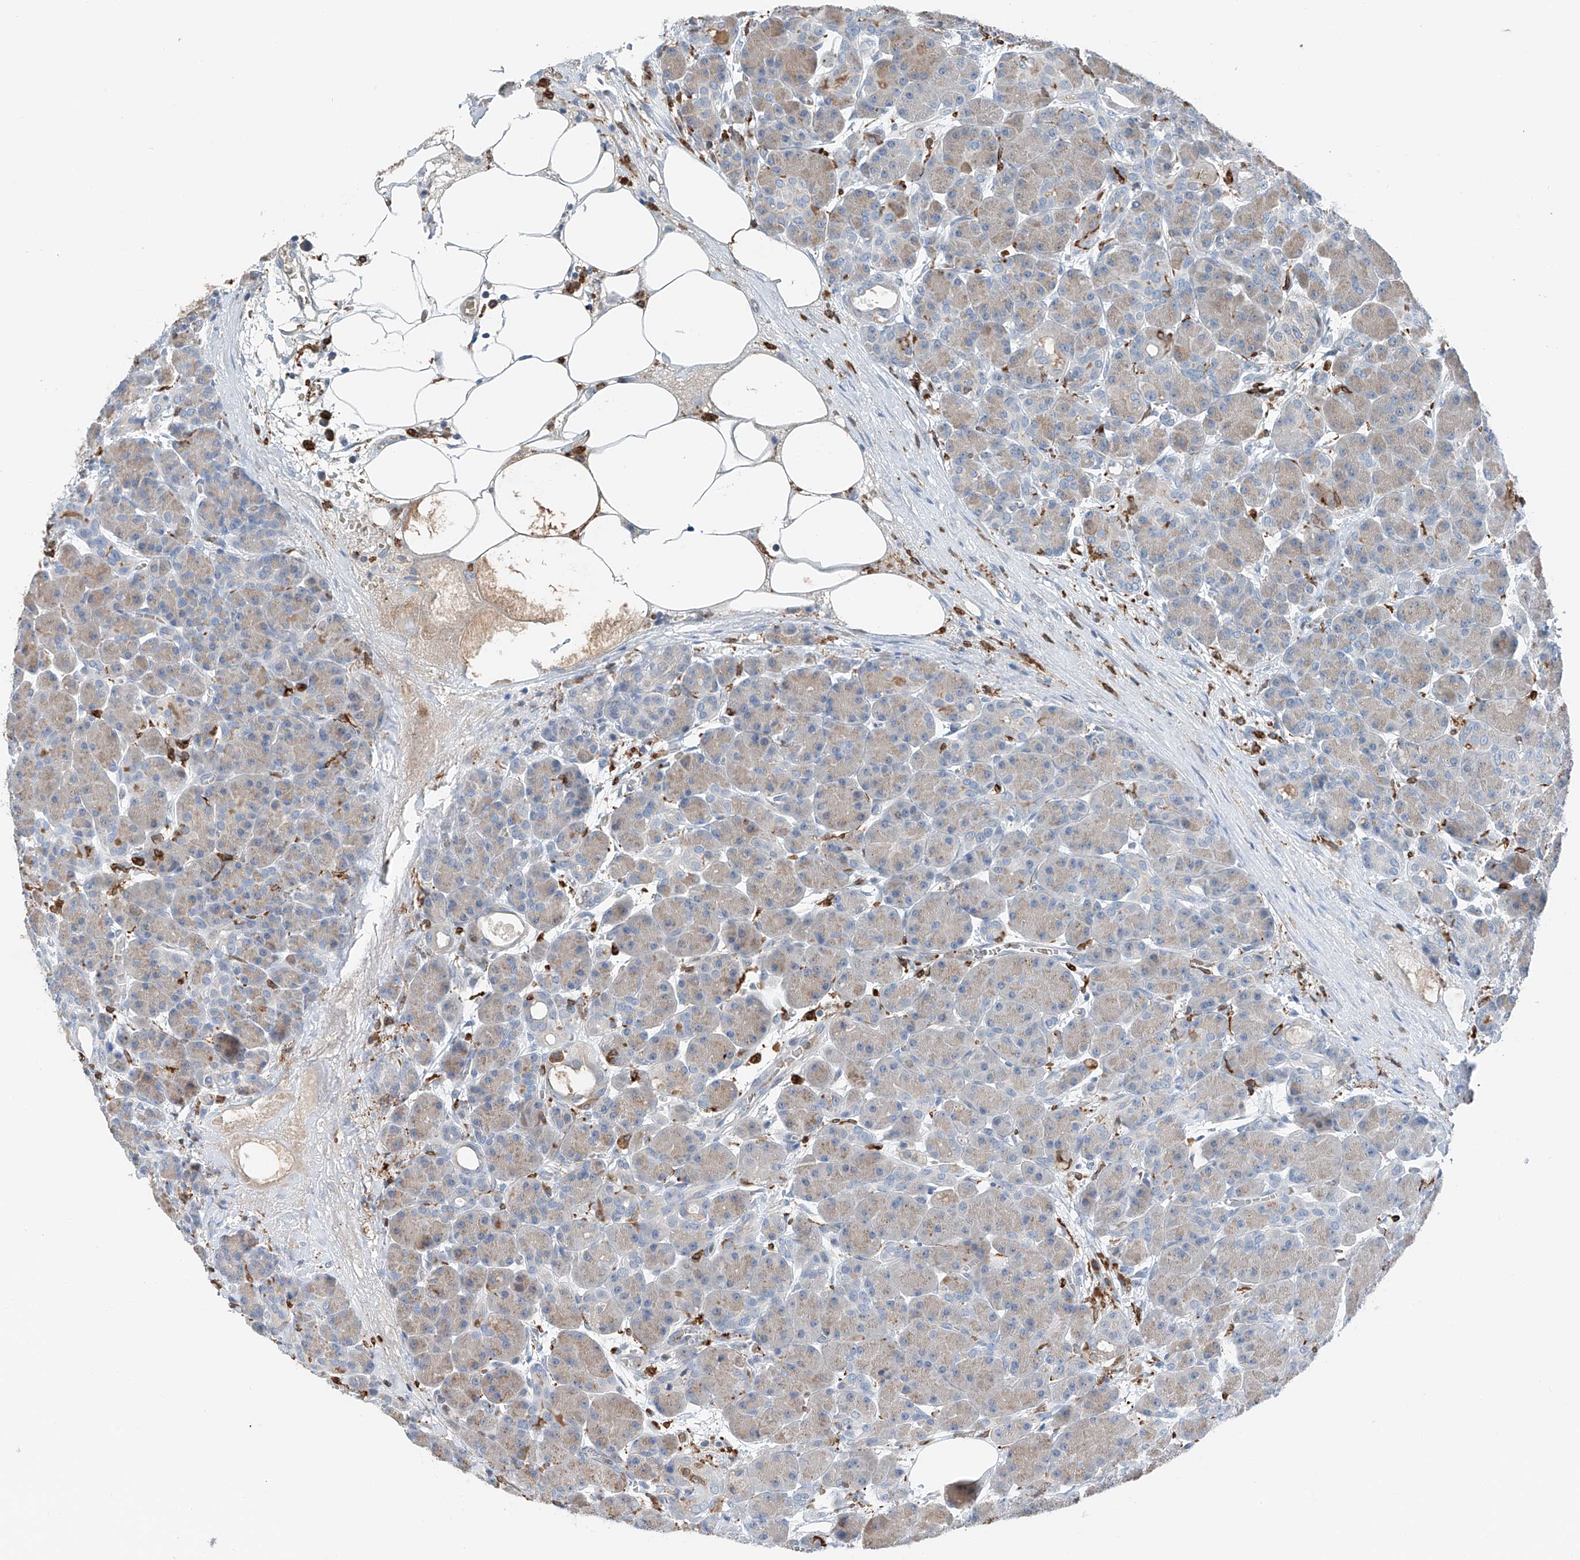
{"staining": {"intensity": "weak", "quantity": "<25%", "location": "cytoplasmic/membranous"}, "tissue": "pancreas", "cell_type": "Exocrine glandular cells", "image_type": "normal", "snomed": [{"axis": "morphology", "description": "Normal tissue, NOS"}, {"axis": "topography", "description": "Pancreas"}], "caption": "A photomicrograph of pancreas stained for a protein displays no brown staining in exocrine glandular cells. (Stains: DAB immunohistochemistry (IHC) with hematoxylin counter stain, Microscopy: brightfield microscopy at high magnification).", "gene": "TBXAS1", "patient": {"sex": "male", "age": 63}}